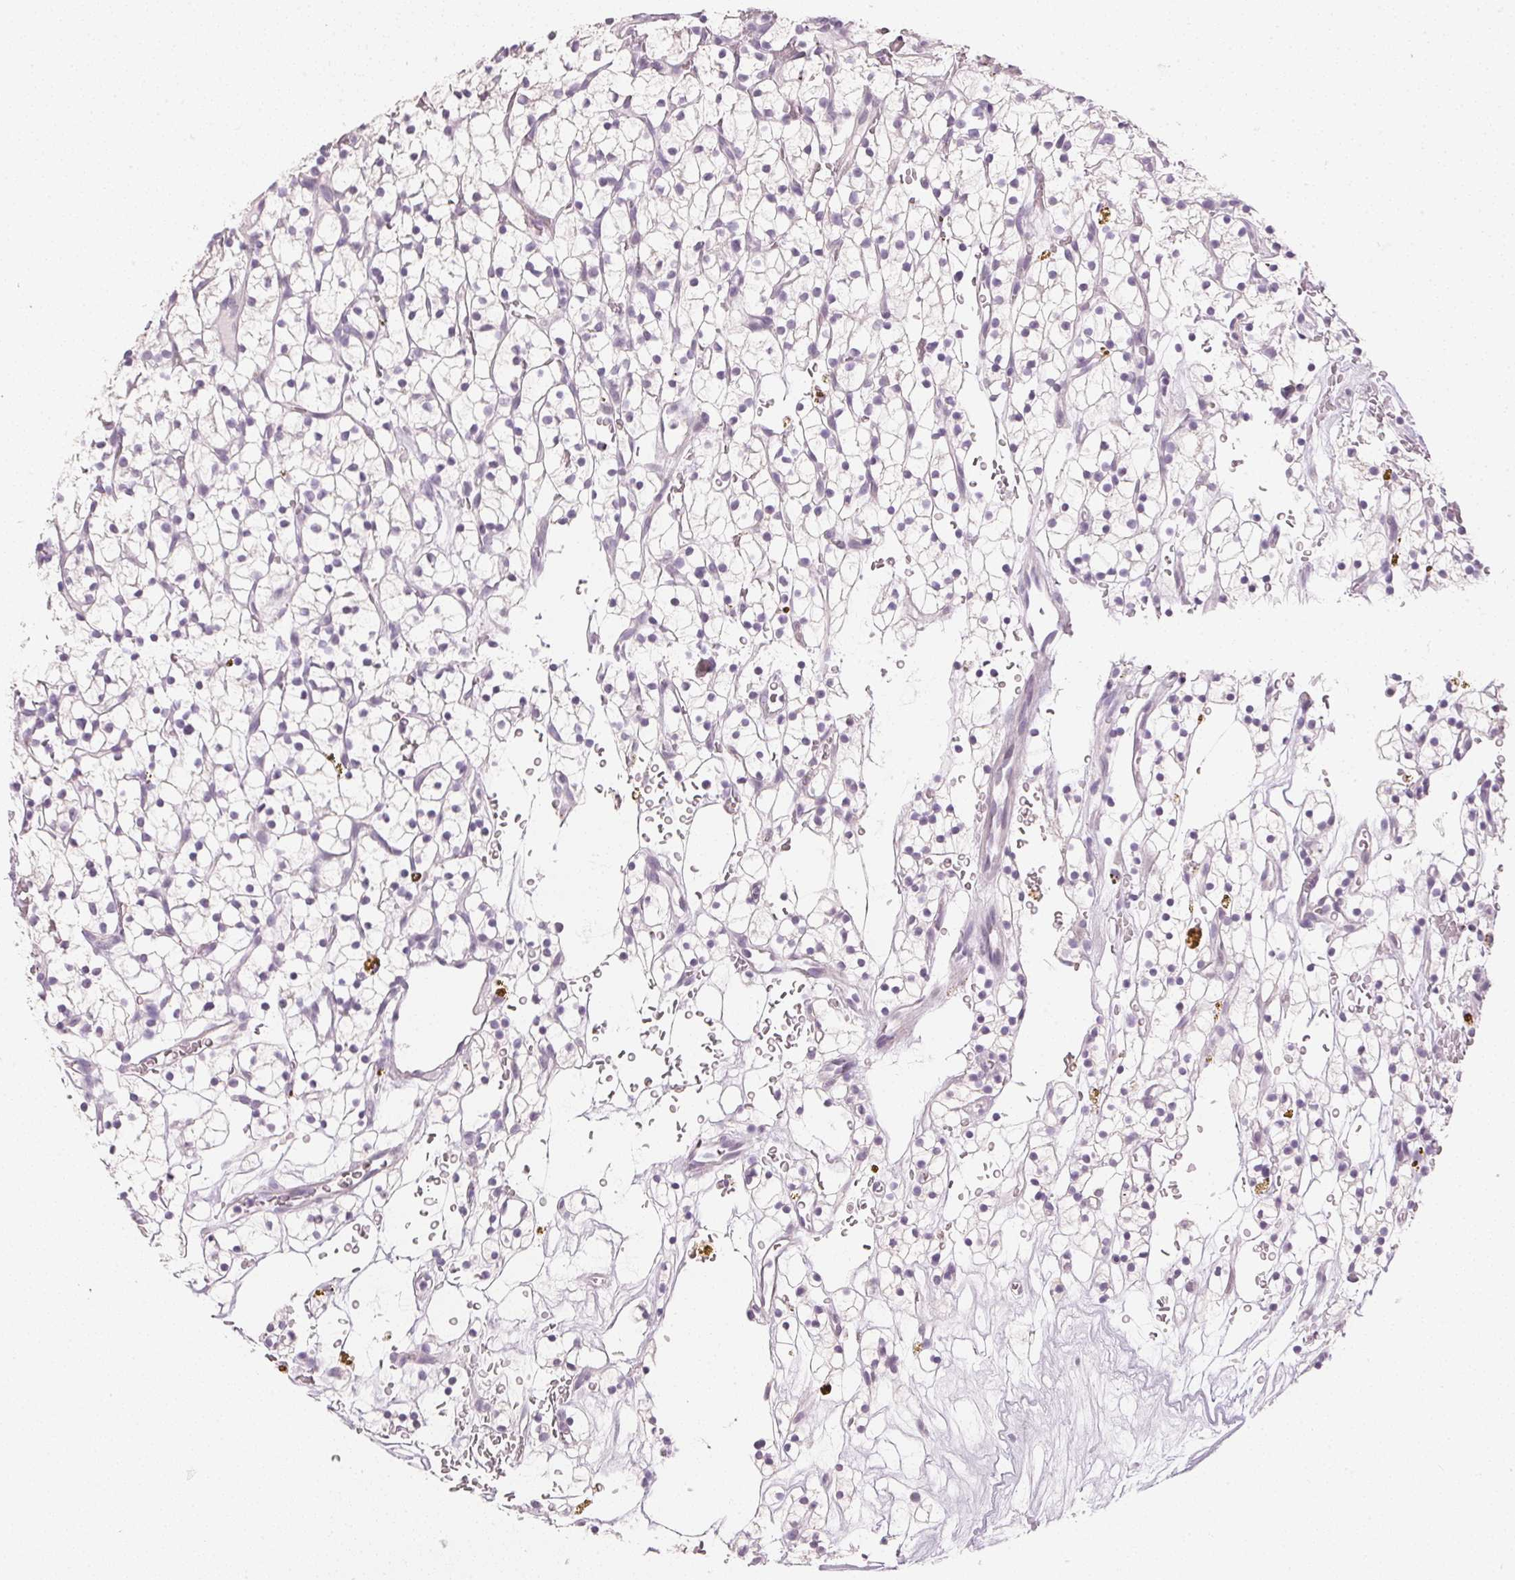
{"staining": {"intensity": "negative", "quantity": "none", "location": "none"}, "tissue": "renal cancer", "cell_type": "Tumor cells", "image_type": "cancer", "snomed": [{"axis": "morphology", "description": "Adenocarcinoma, NOS"}, {"axis": "topography", "description": "Kidney"}], "caption": "Immunohistochemistry of human renal cancer shows no staining in tumor cells.", "gene": "IGFBP1", "patient": {"sex": "female", "age": 64}}